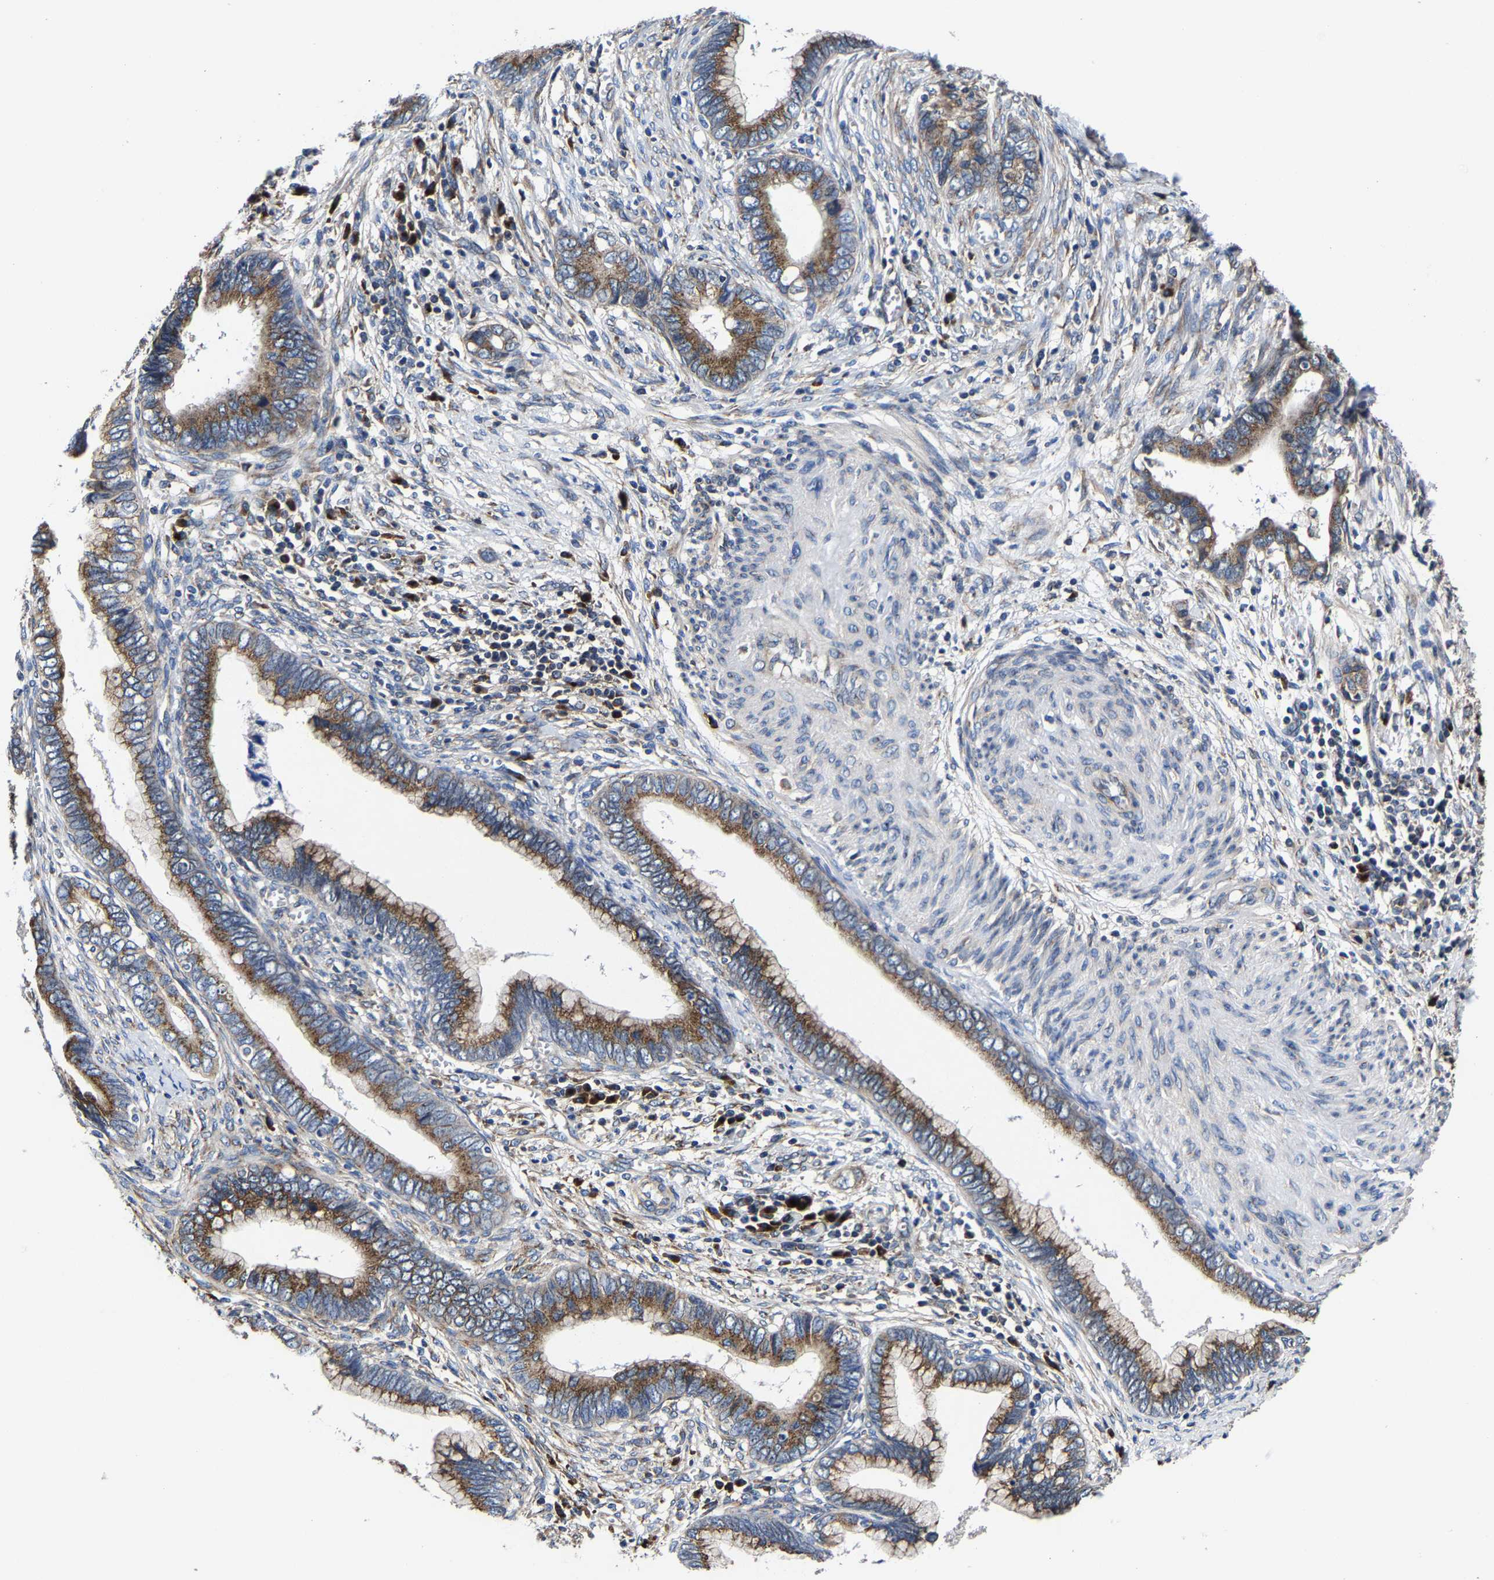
{"staining": {"intensity": "moderate", "quantity": ">75%", "location": "cytoplasmic/membranous"}, "tissue": "cervical cancer", "cell_type": "Tumor cells", "image_type": "cancer", "snomed": [{"axis": "morphology", "description": "Adenocarcinoma, NOS"}, {"axis": "topography", "description": "Cervix"}], "caption": "Moderate cytoplasmic/membranous staining for a protein is seen in approximately >75% of tumor cells of cervical cancer (adenocarcinoma) using immunohistochemistry.", "gene": "EBAG9", "patient": {"sex": "female", "age": 44}}